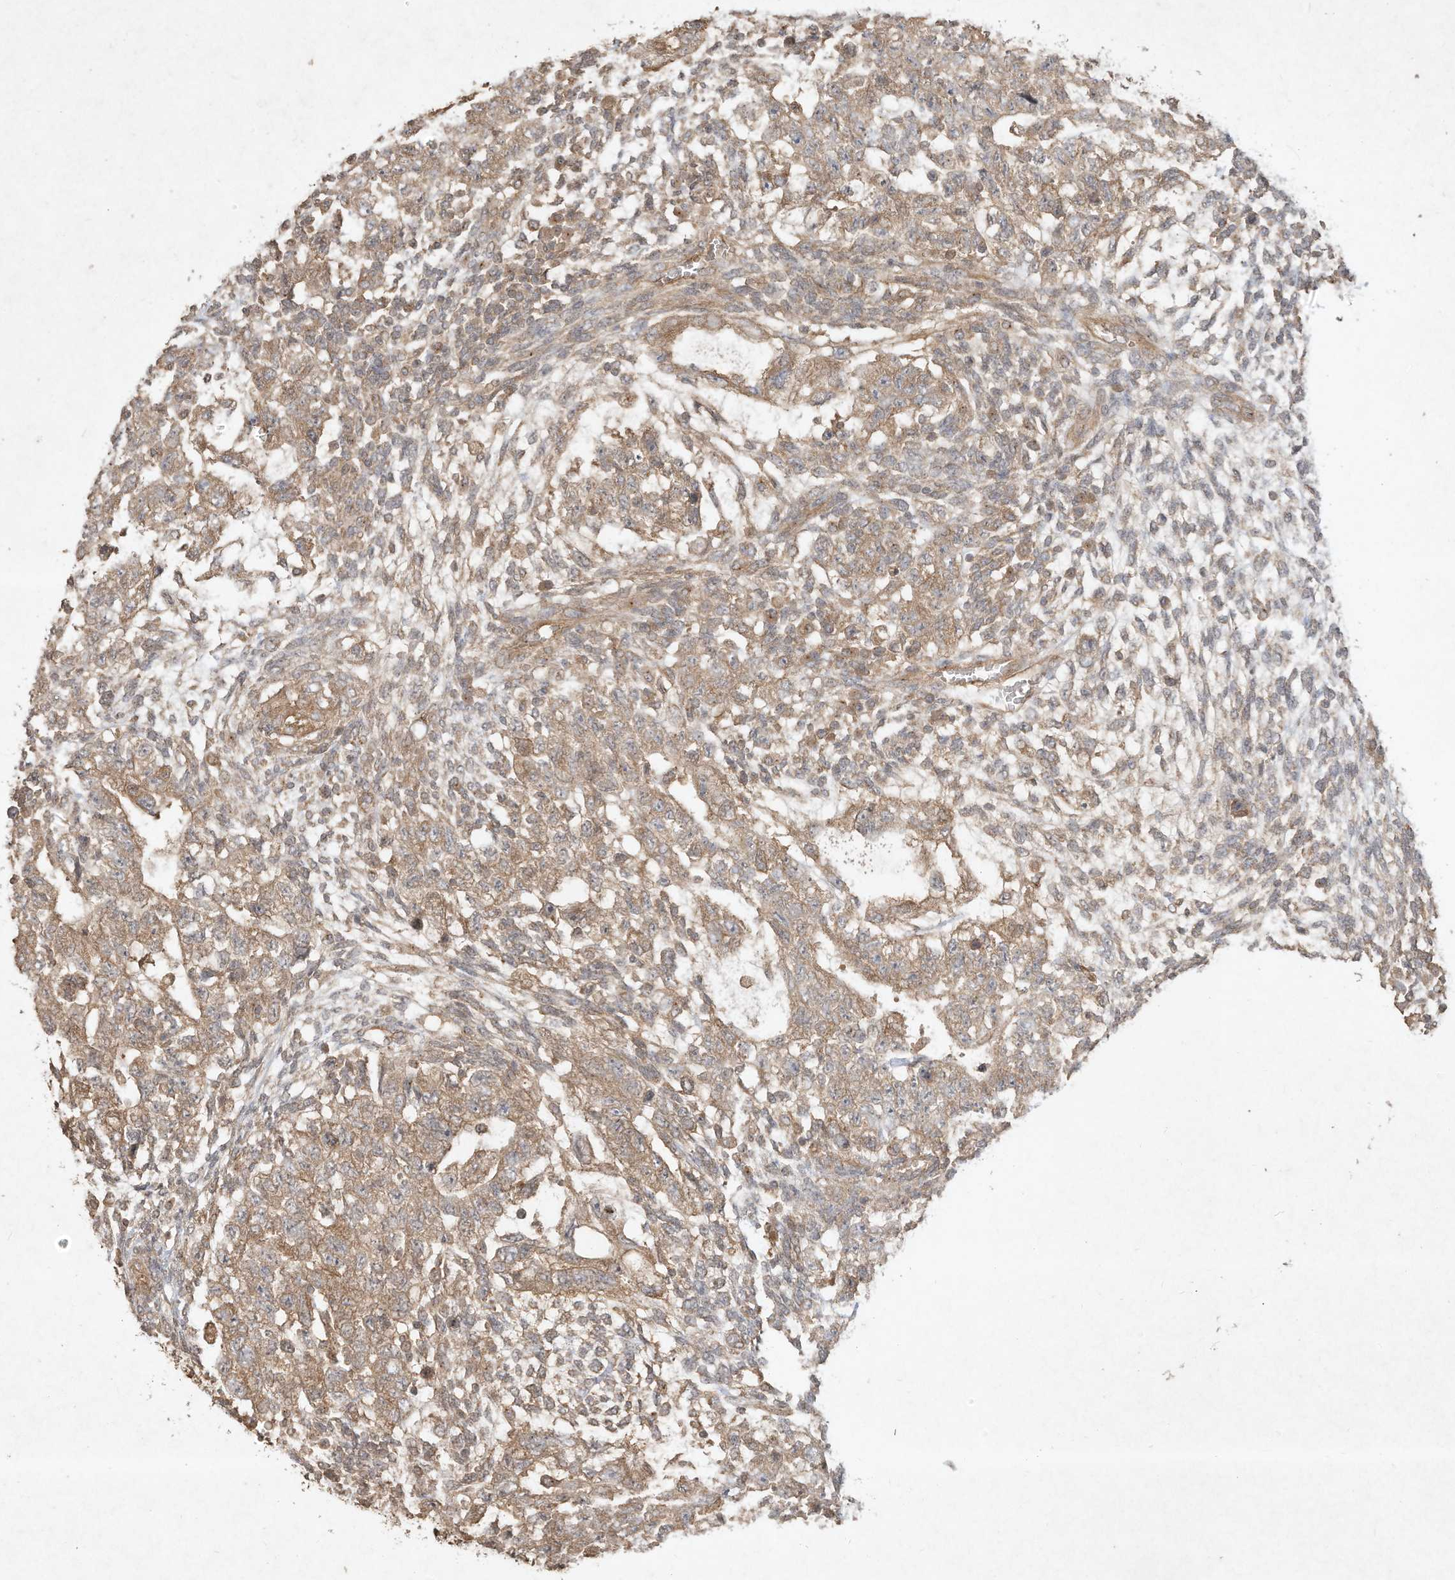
{"staining": {"intensity": "moderate", "quantity": ">75%", "location": "cytoplasmic/membranous"}, "tissue": "testis cancer", "cell_type": "Tumor cells", "image_type": "cancer", "snomed": [{"axis": "morphology", "description": "Normal tissue, NOS"}, {"axis": "morphology", "description": "Carcinoma, Embryonal, NOS"}, {"axis": "topography", "description": "Testis"}], "caption": "The histopathology image exhibits a brown stain indicating the presence of a protein in the cytoplasmic/membranous of tumor cells in testis embryonal carcinoma.", "gene": "DYNC1I2", "patient": {"sex": "male", "age": 36}}